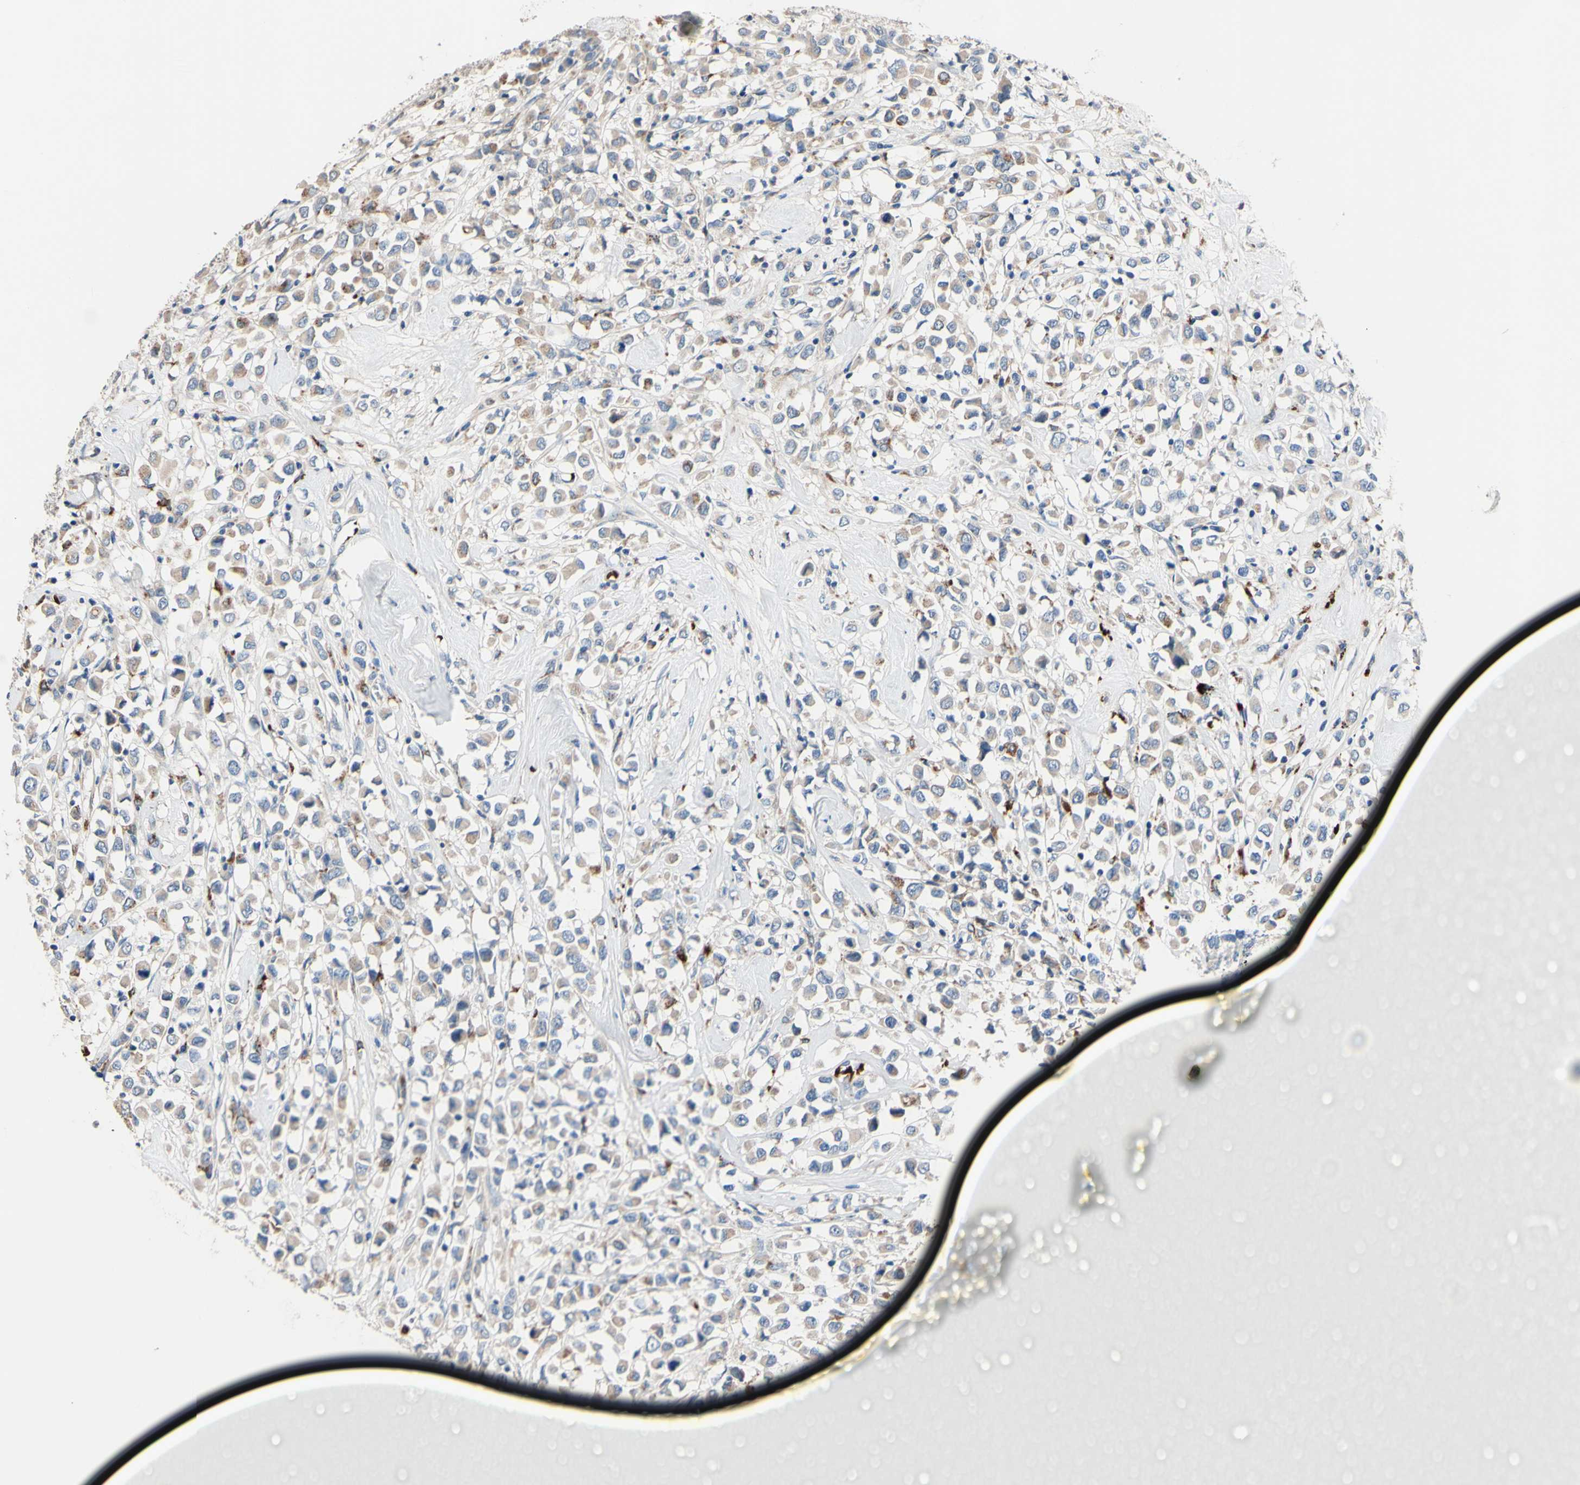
{"staining": {"intensity": "weak", "quantity": "25%-75%", "location": "cytoplasmic/membranous"}, "tissue": "breast cancer", "cell_type": "Tumor cells", "image_type": "cancer", "snomed": [{"axis": "morphology", "description": "Duct carcinoma"}, {"axis": "topography", "description": "Breast"}], "caption": "Protein staining by immunohistochemistry displays weak cytoplasmic/membranous expression in approximately 25%-75% of tumor cells in breast cancer.", "gene": "CDON", "patient": {"sex": "female", "age": 61}}